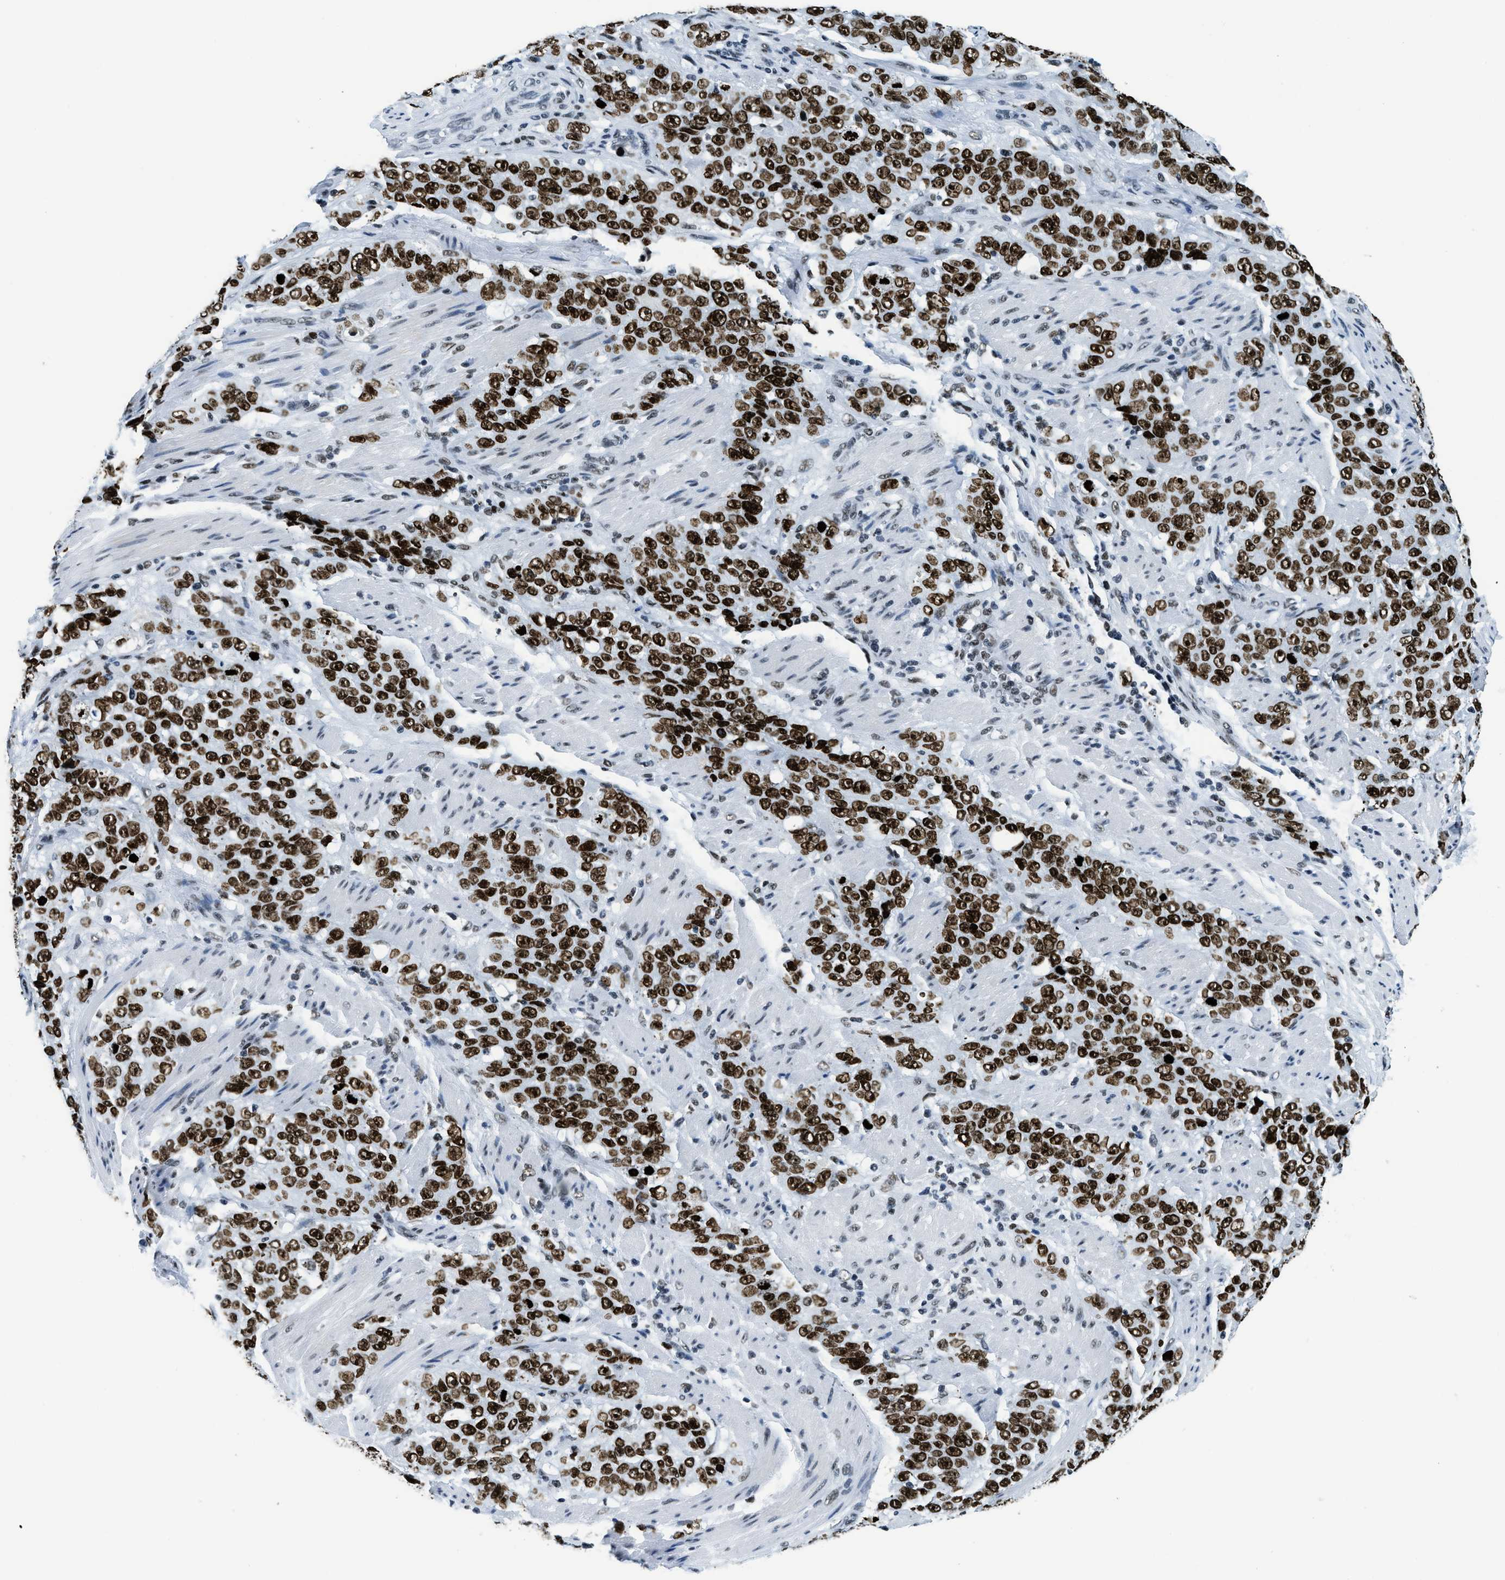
{"staining": {"intensity": "strong", "quantity": ">75%", "location": "nuclear"}, "tissue": "stomach cancer", "cell_type": "Tumor cells", "image_type": "cancer", "snomed": [{"axis": "morphology", "description": "Adenocarcinoma, NOS"}, {"axis": "topography", "description": "Stomach"}], "caption": "Protein staining of stomach cancer tissue reveals strong nuclear expression in about >75% of tumor cells.", "gene": "TOP1", "patient": {"sex": "male", "age": 48}}